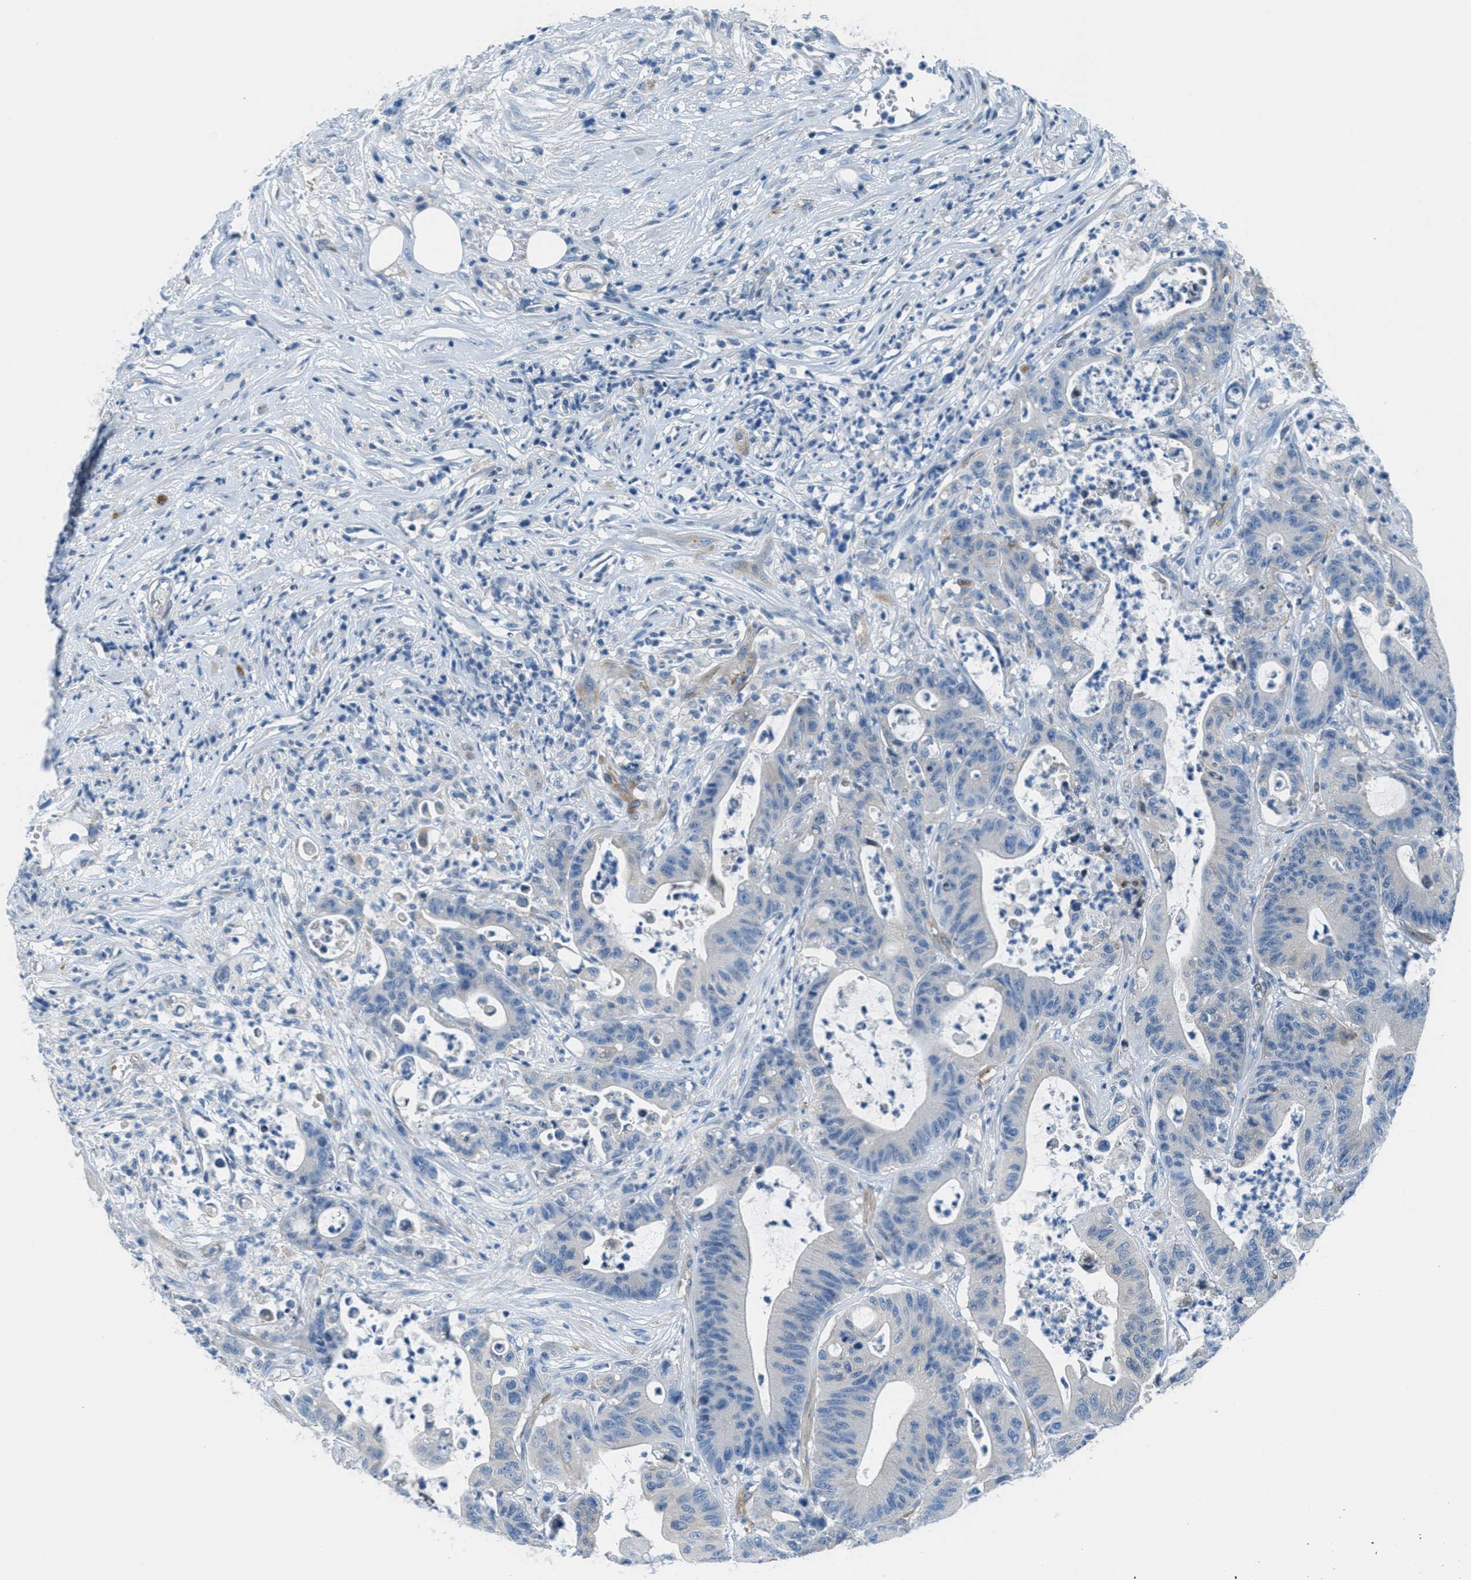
{"staining": {"intensity": "negative", "quantity": "none", "location": "none"}, "tissue": "colorectal cancer", "cell_type": "Tumor cells", "image_type": "cancer", "snomed": [{"axis": "morphology", "description": "Adenocarcinoma, NOS"}, {"axis": "topography", "description": "Colon"}], "caption": "A photomicrograph of human colorectal adenocarcinoma is negative for staining in tumor cells.", "gene": "MAPRE2", "patient": {"sex": "female", "age": 84}}